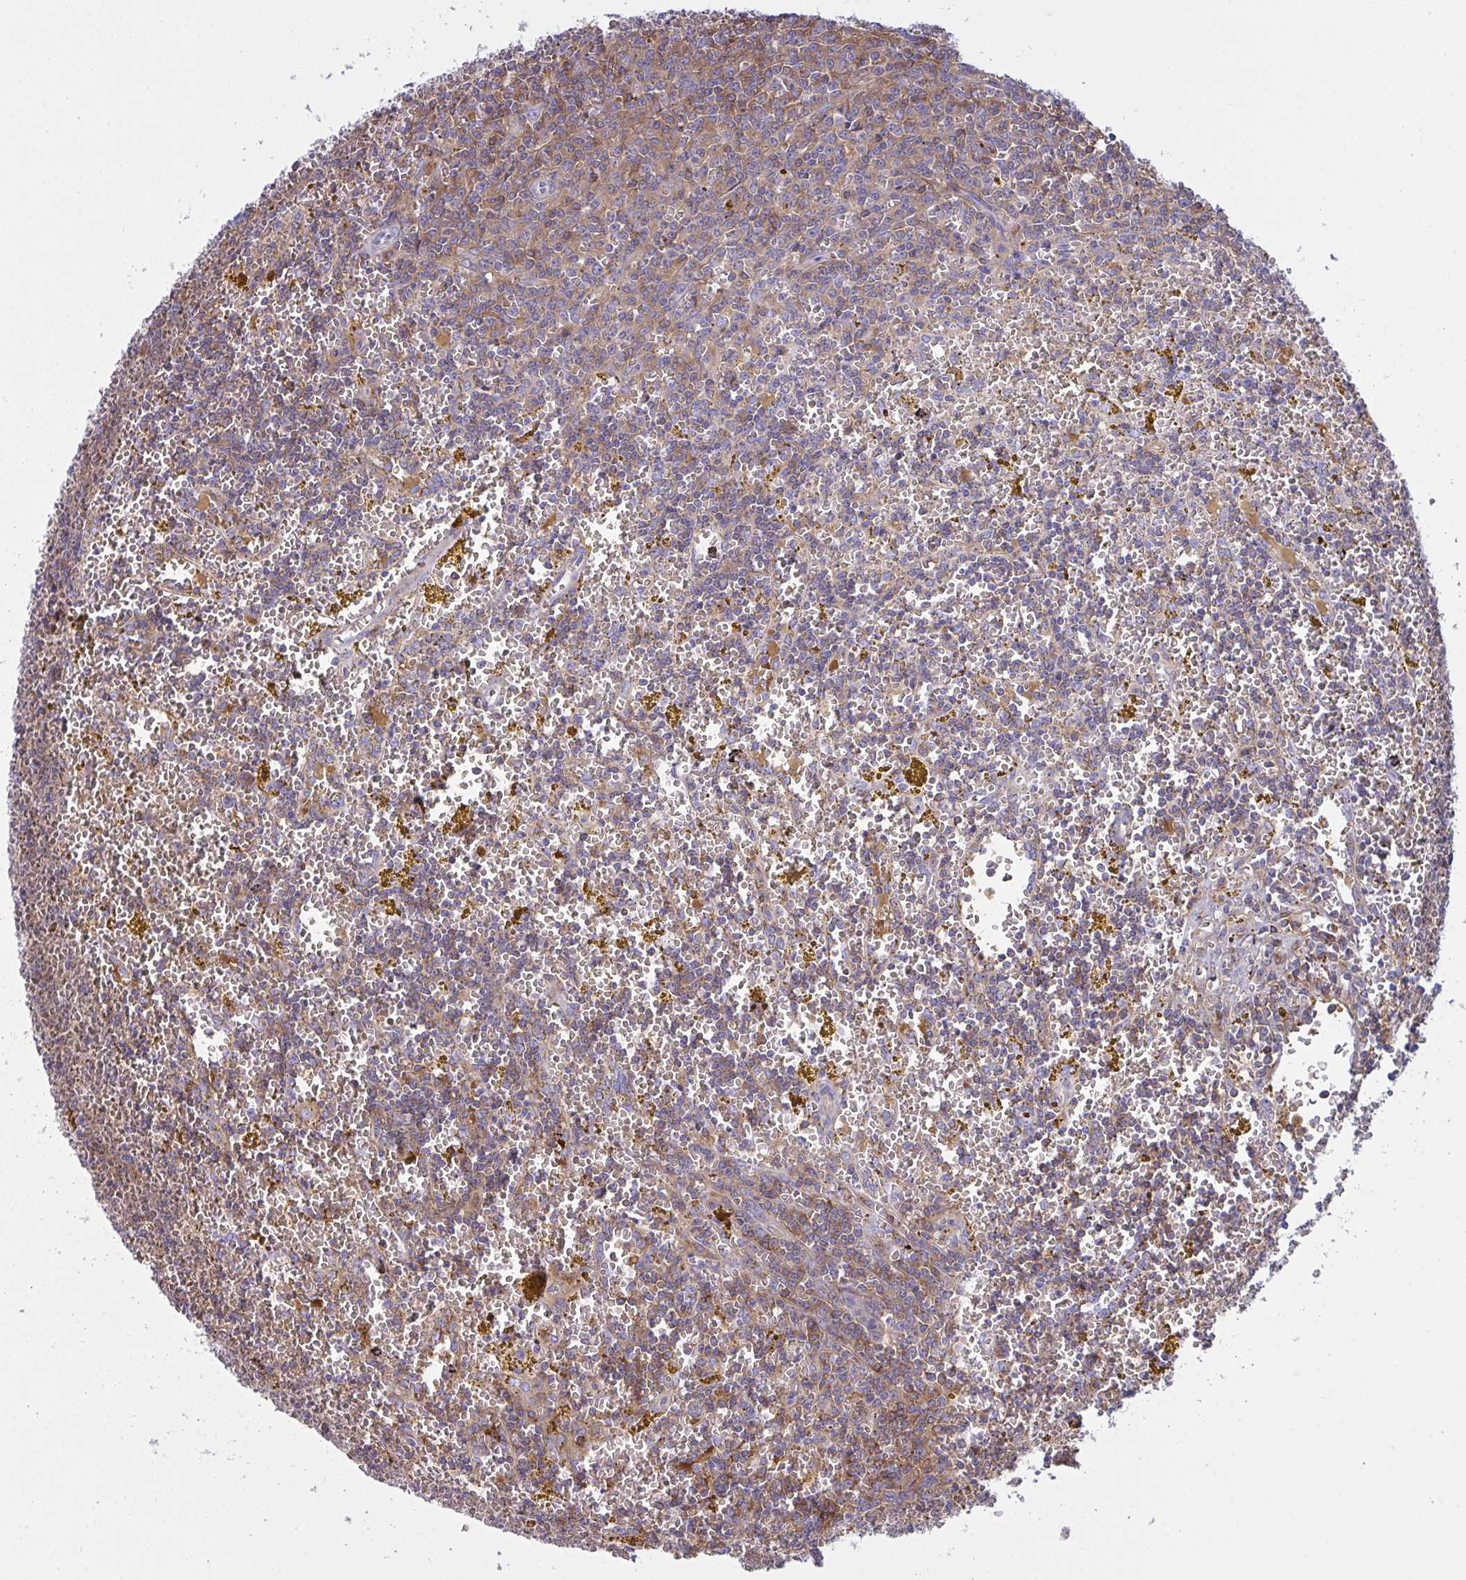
{"staining": {"intensity": "moderate", "quantity": ">75%", "location": "cytoplasmic/membranous"}, "tissue": "lymphoma", "cell_type": "Tumor cells", "image_type": "cancer", "snomed": [{"axis": "morphology", "description": "Malignant lymphoma, non-Hodgkin's type, Low grade"}, {"axis": "topography", "description": "Spleen"}, {"axis": "topography", "description": "Lymph node"}], "caption": "An image showing moderate cytoplasmic/membranous positivity in about >75% of tumor cells in lymphoma, as visualized by brown immunohistochemical staining.", "gene": "TSC22D3", "patient": {"sex": "female", "age": 66}}